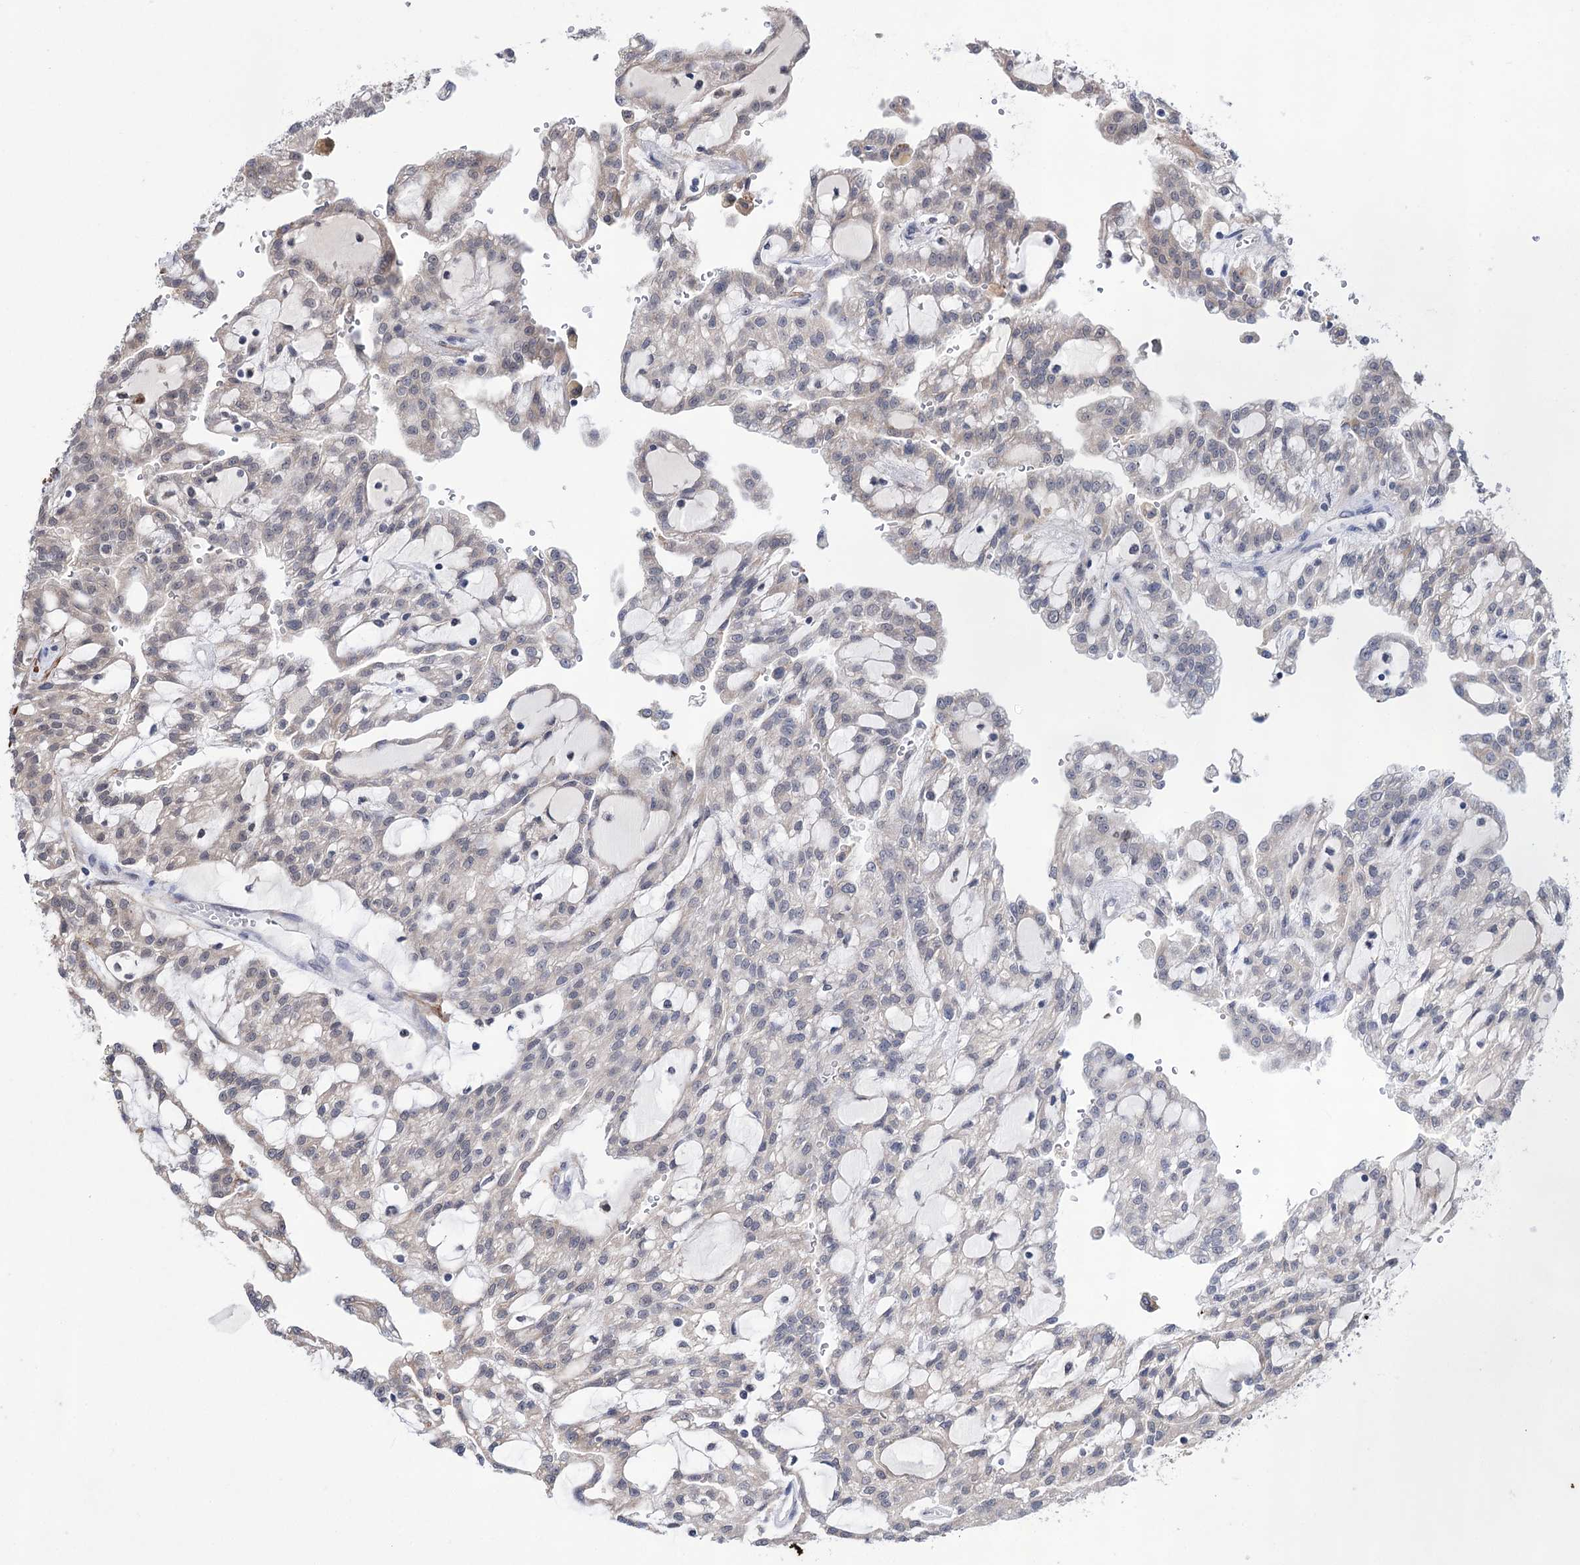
{"staining": {"intensity": "weak", "quantity": "<25%", "location": "cytoplasmic/membranous"}, "tissue": "renal cancer", "cell_type": "Tumor cells", "image_type": "cancer", "snomed": [{"axis": "morphology", "description": "Adenocarcinoma, NOS"}, {"axis": "topography", "description": "Kidney"}], "caption": "Micrograph shows no protein positivity in tumor cells of adenocarcinoma (renal) tissue.", "gene": "PPRC1", "patient": {"sex": "male", "age": 63}}